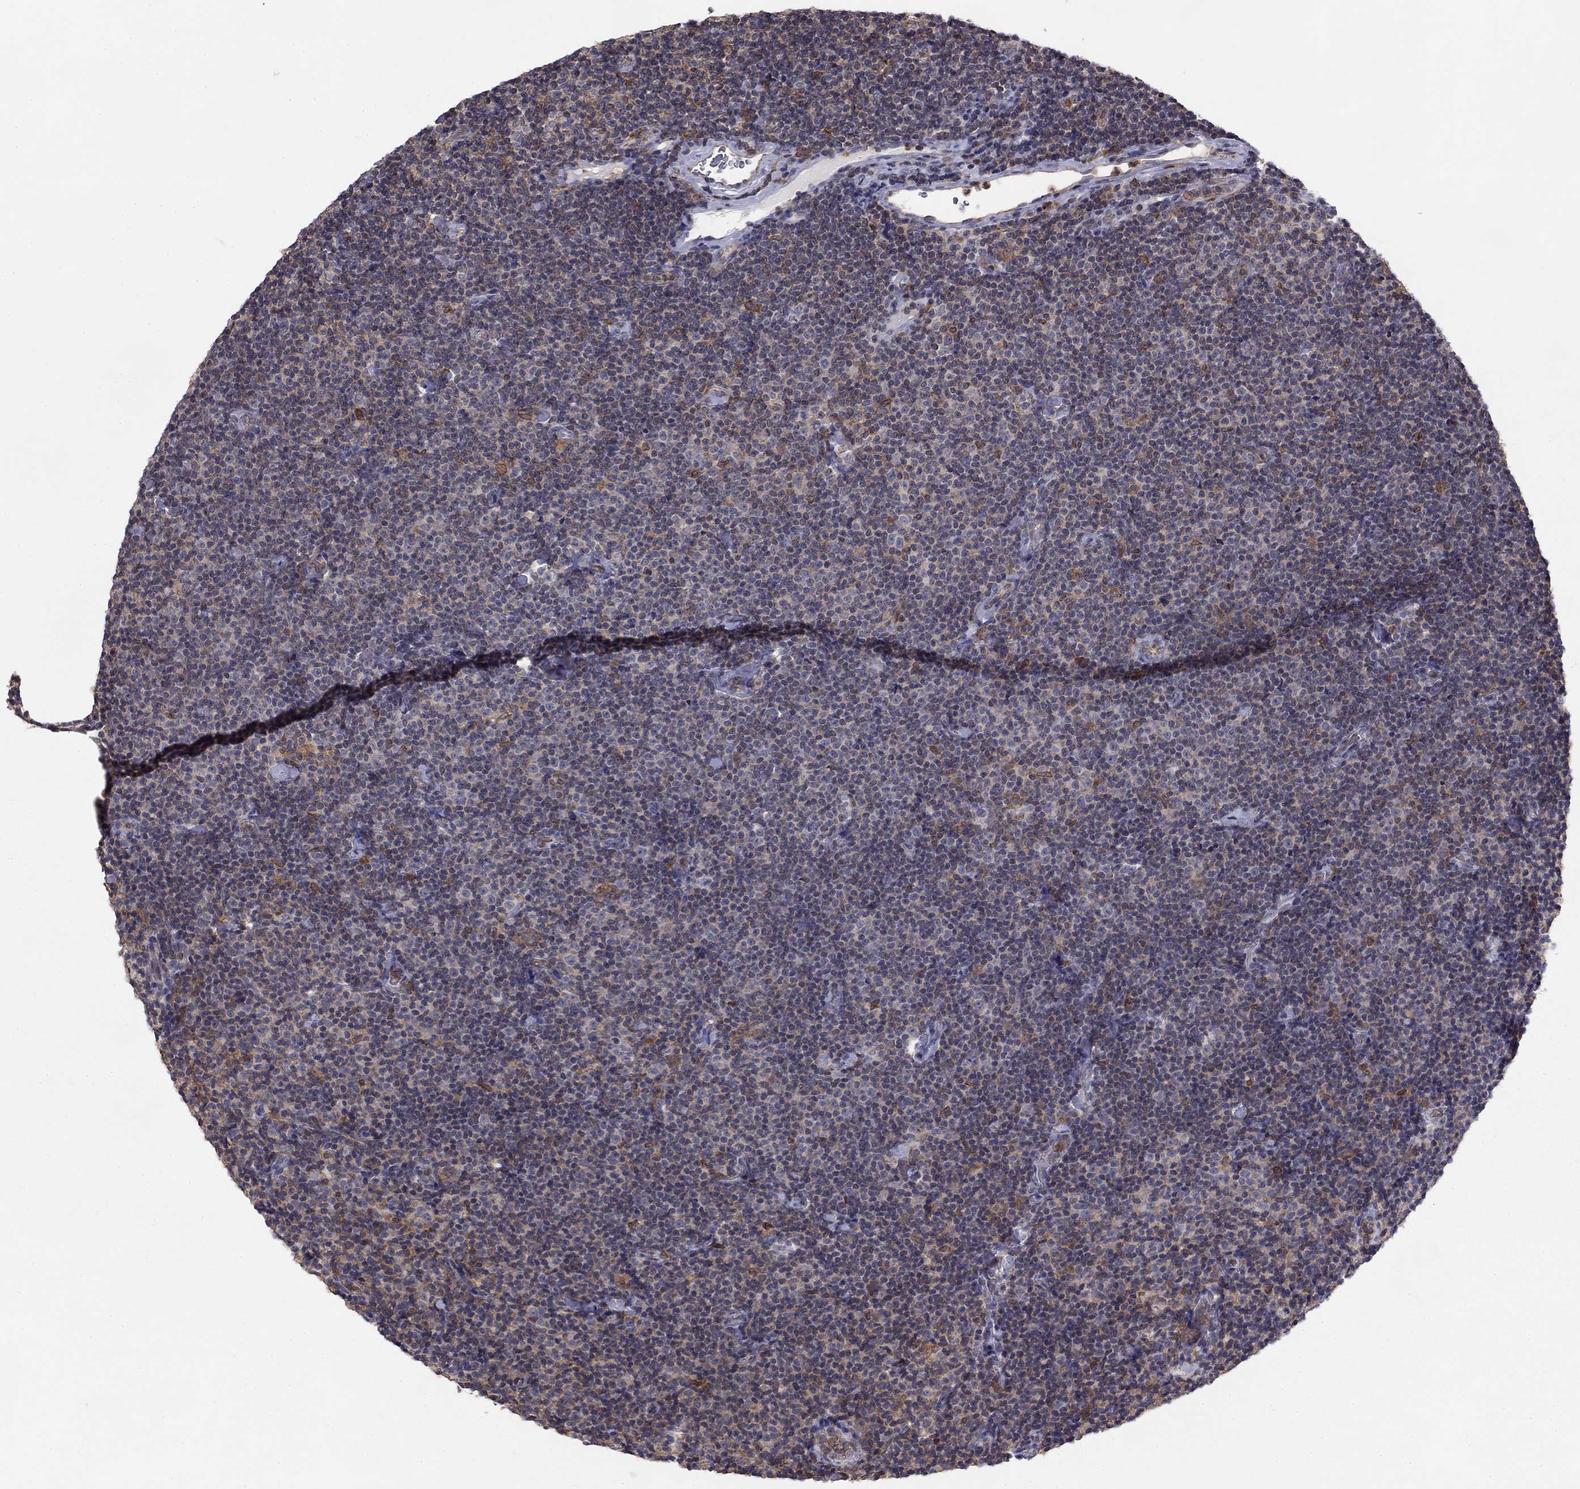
{"staining": {"intensity": "negative", "quantity": "none", "location": "none"}, "tissue": "lymphoma", "cell_type": "Tumor cells", "image_type": "cancer", "snomed": [{"axis": "morphology", "description": "Malignant lymphoma, non-Hodgkin's type, Low grade"}, {"axis": "topography", "description": "Lymph node"}], "caption": "Immunohistochemical staining of malignant lymphoma, non-Hodgkin's type (low-grade) shows no significant expression in tumor cells.", "gene": "PLCB2", "patient": {"sex": "male", "age": 81}}